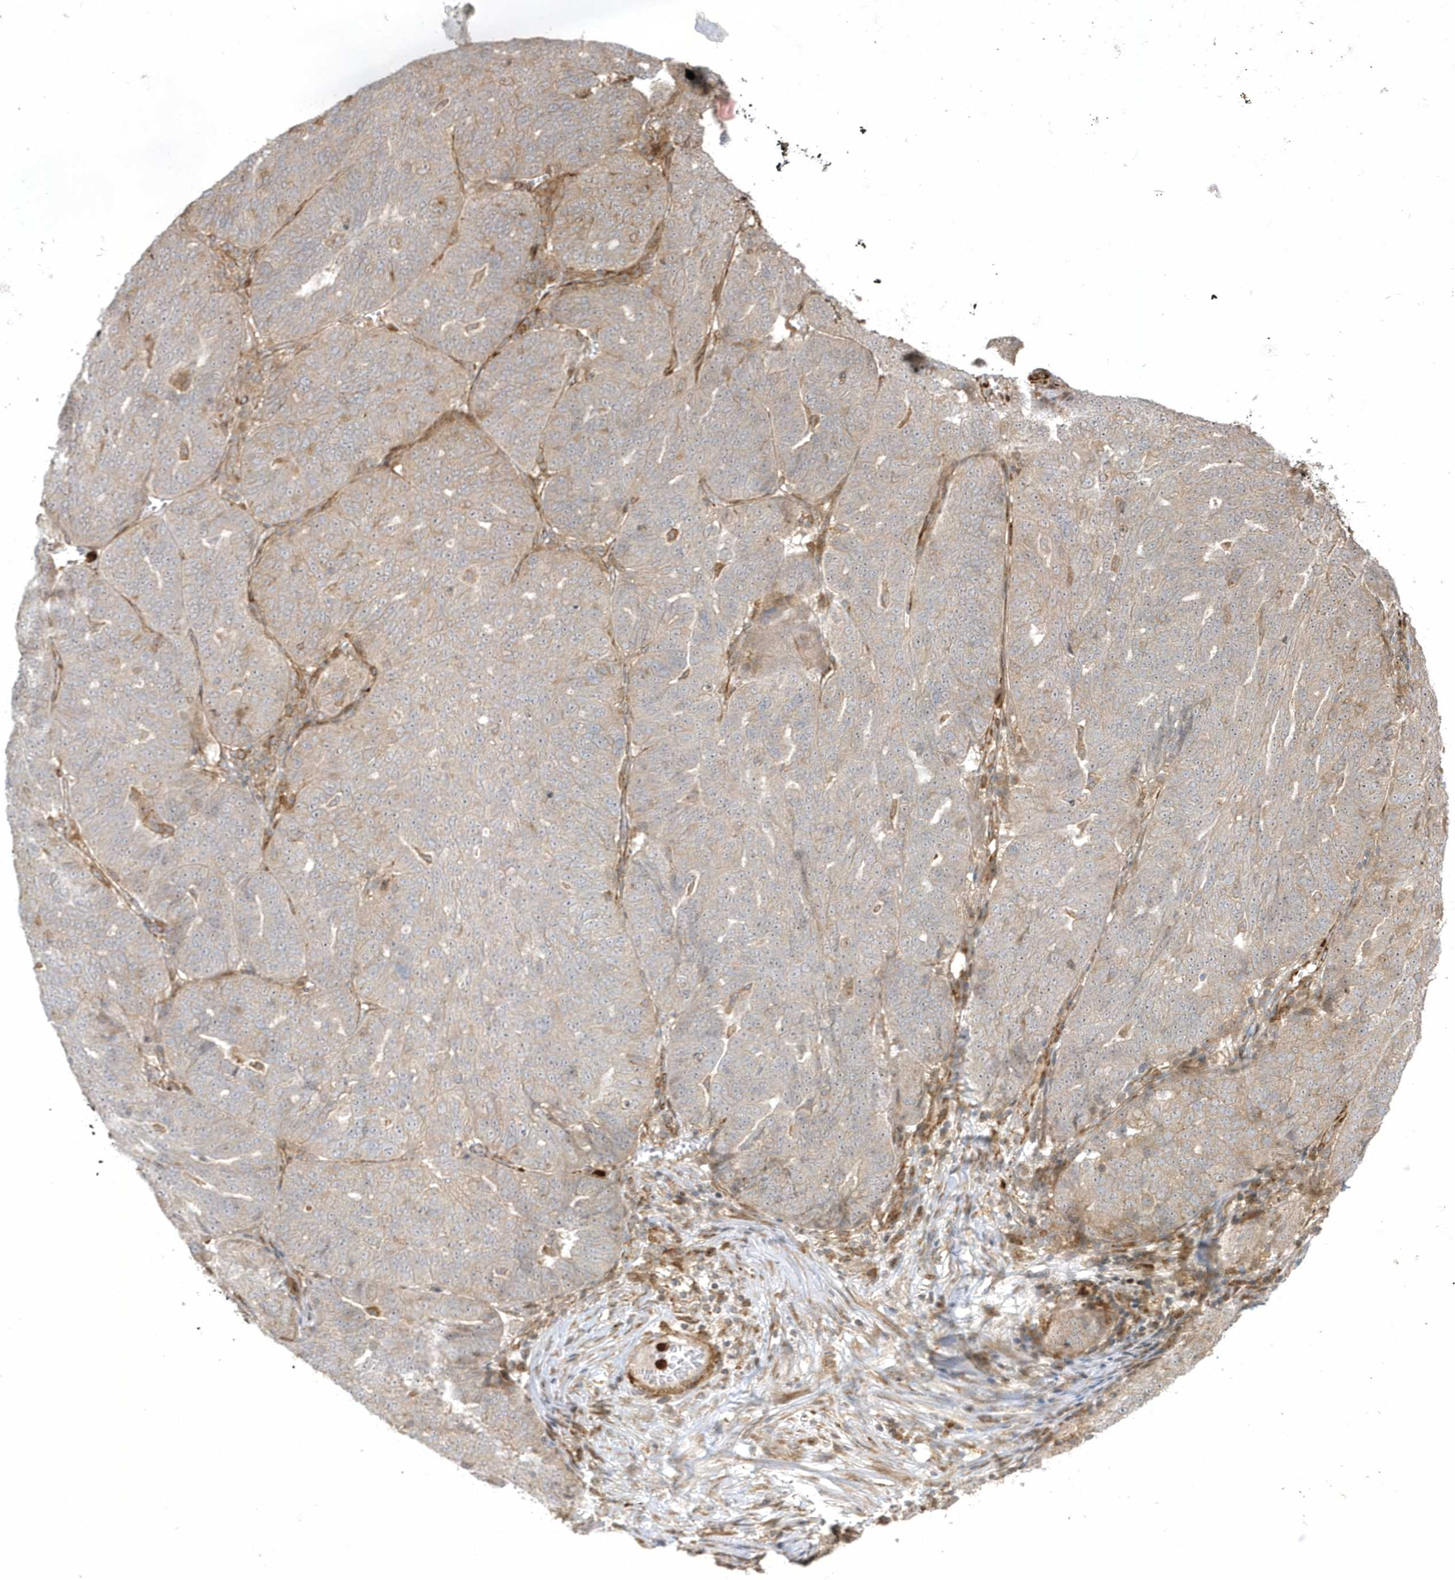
{"staining": {"intensity": "weak", "quantity": "25%-75%", "location": "cytoplasmic/membranous"}, "tissue": "ovarian cancer", "cell_type": "Tumor cells", "image_type": "cancer", "snomed": [{"axis": "morphology", "description": "Cystadenocarcinoma, serous, NOS"}, {"axis": "topography", "description": "Ovary"}], "caption": "A high-resolution image shows immunohistochemistry (IHC) staining of ovarian cancer (serous cystadenocarcinoma), which exhibits weak cytoplasmic/membranous expression in approximately 25%-75% of tumor cells.", "gene": "IFT57", "patient": {"sex": "female", "age": 59}}